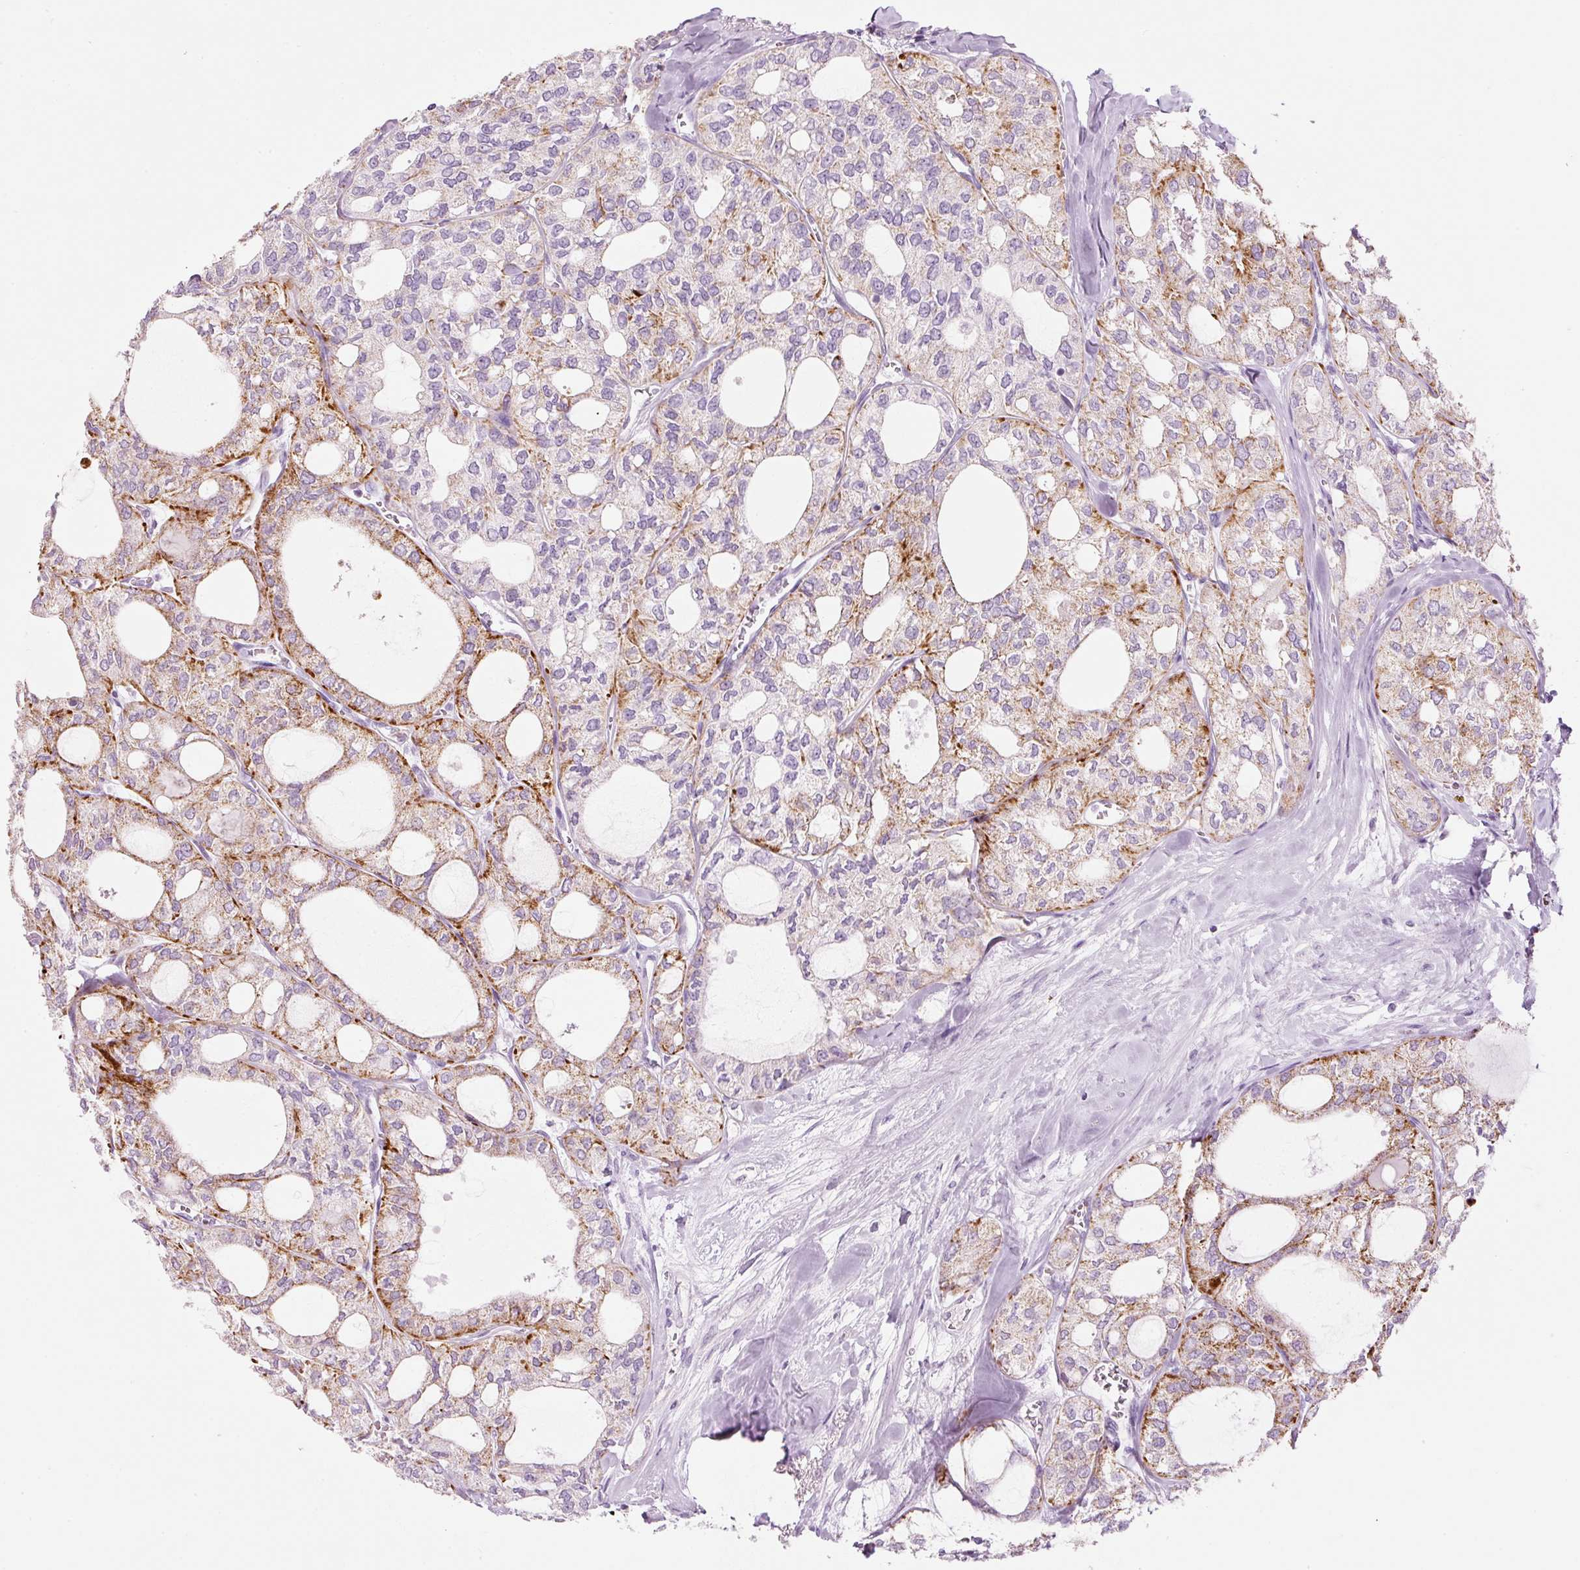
{"staining": {"intensity": "moderate", "quantity": "25%-75%", "location": "cytoplasmic/membranous"}, "tissue": "thyroid cancer", "cell_type": "Tumor cells", "image_type": "cancer", "snomed": [{"axis": "morphology", "description": "Follicular adenoma carcinoma, NOS"}, {"axis": "topography", "description": "Thyroid gland"}], "caption": "Immunohistochemistry (IHC) staining of thyroid cancer (follicular adenoma carcinoma), which reveals medium levels of moderate cytoplasmic/membranous positivity in about 25%-75% of tumor cells indicating moderate cytoplasmic/membranous protein staining. The staining was performed using DAB (3,3'-diaminobenzidine) (brown) for protein detection and nuclei were counterstained in hematoxylin (blue).", "gene": "CARD16", "patient": {"sex": "male", "age": 75}}